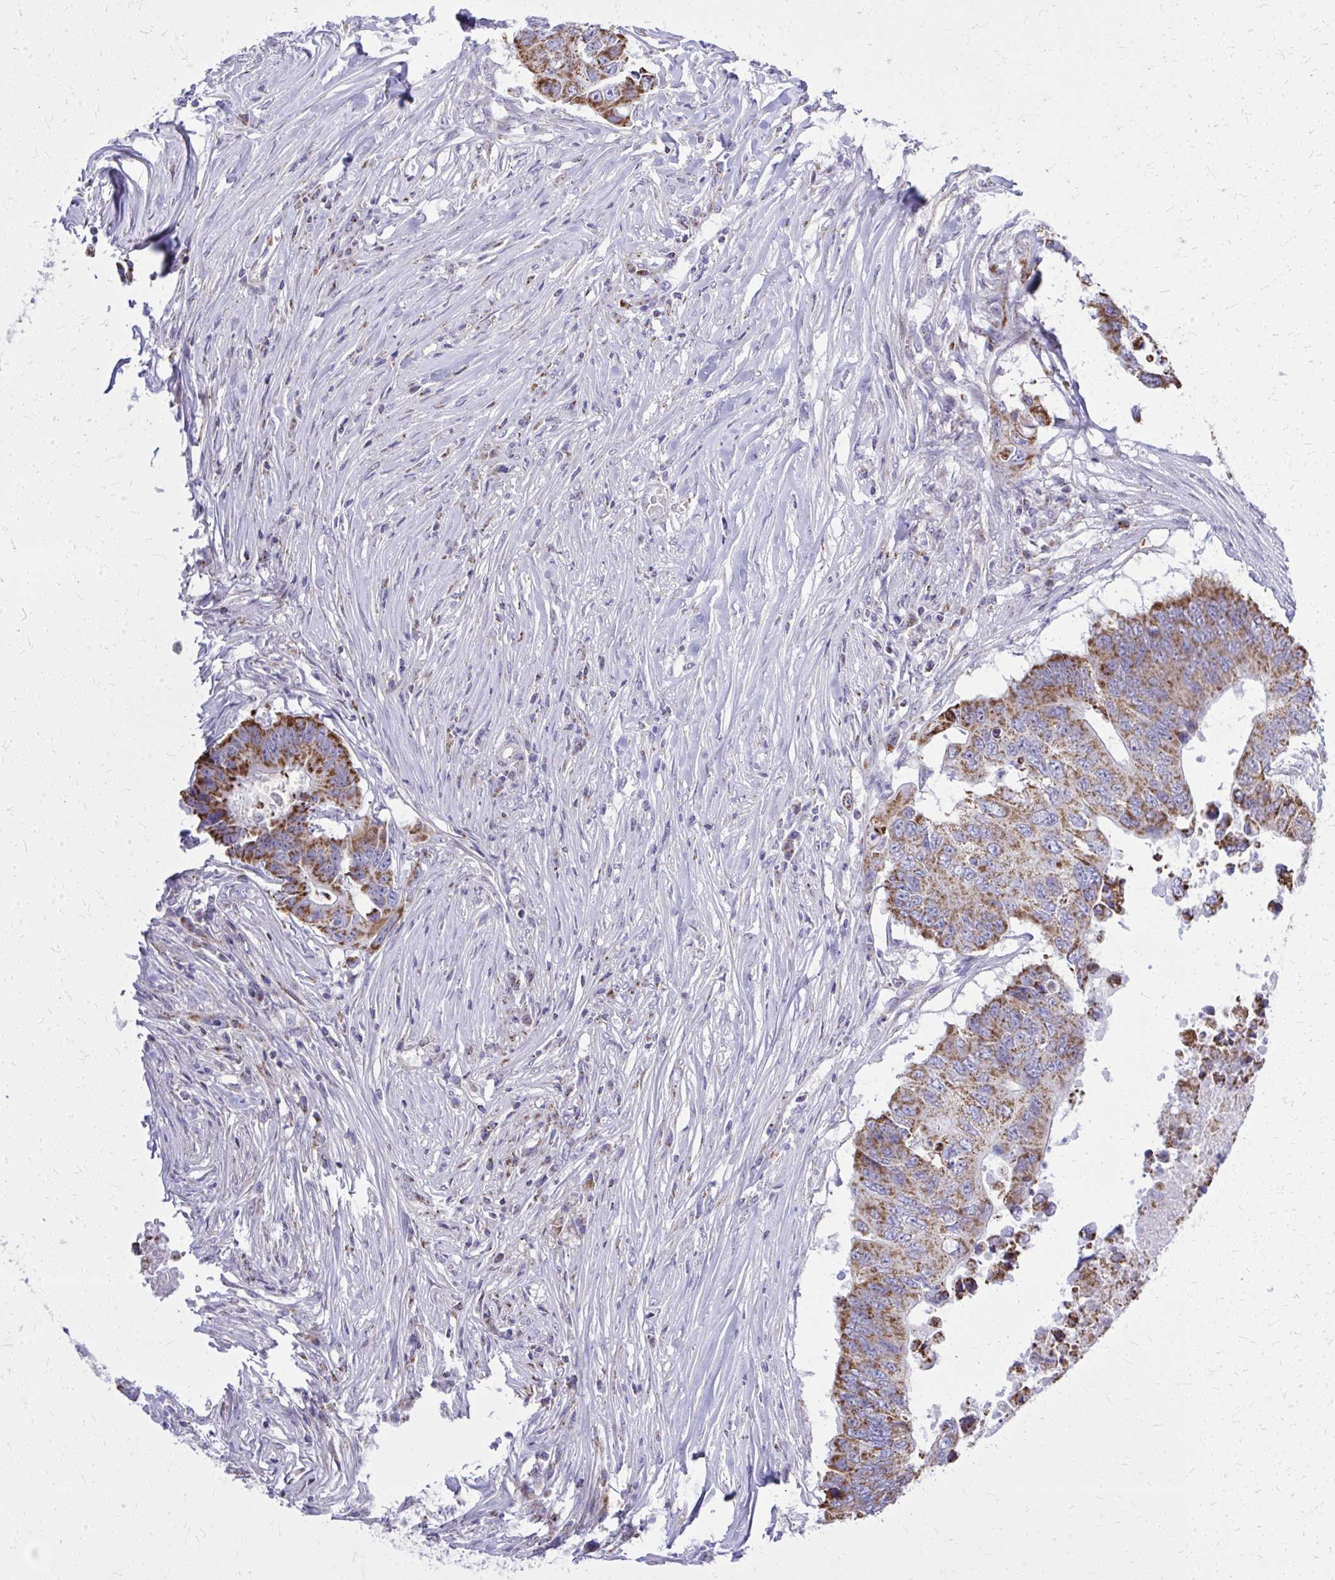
{"staining": {"intensity": "moderate", "quantity": ">75%", "location": "cytoplasmic/membranous"}, "tissue": "colorectal cancer", "cell_type": "Tumor cells", "image_type": "cancer", "snomed": [{"axis": "morphology", "description": "Adenocarcinoma, NOS"}, {"axis": "topography", "description": "Colon"}], "caption": "Colorectal cancer stained with a protein marker reveals moderate staining in tumor cells.", "gene": "ZNF362", "patient": {"sex": "male", "age": 71}}